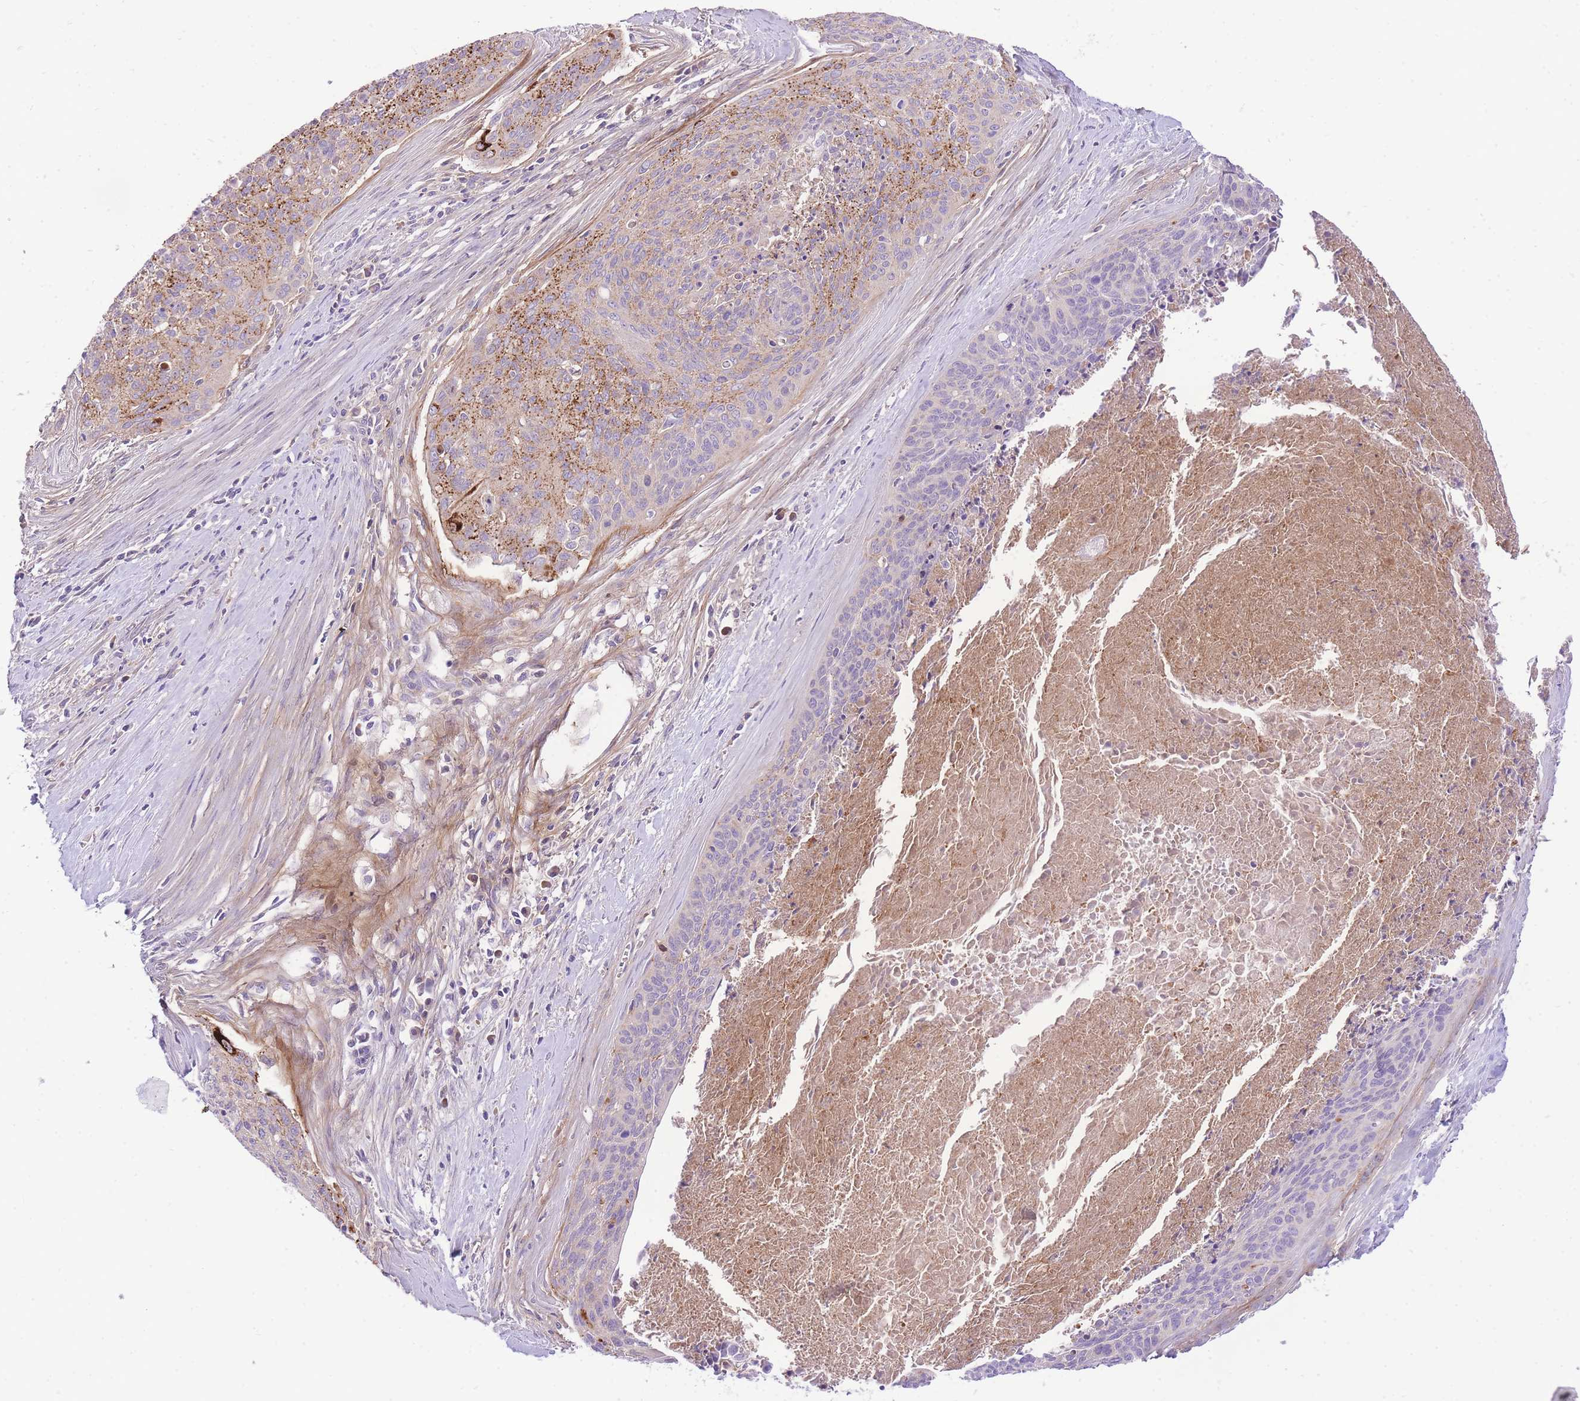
{"staining": {"intensity": "moderate", "quantity": "<25%", "location": "cytoplasmic/membranous"}, "tissue": "cervical cancer", "cell_type": "Tumor cells", "image_type": "cancer", "snomed": [{"axis": "morphology", "description": "Squamous cell carcinoma, NOS"}, {"axis": "topography", "description": "Cervix"}], "caption": "Immunohistochemistry (DAB) staining of human cervical cancer reveals moderate cytoplasmic/membranous protein expression in about <25% of tumor cells.", "gene": "LIPH", "patient": {"sex": "female", "age": 55}}